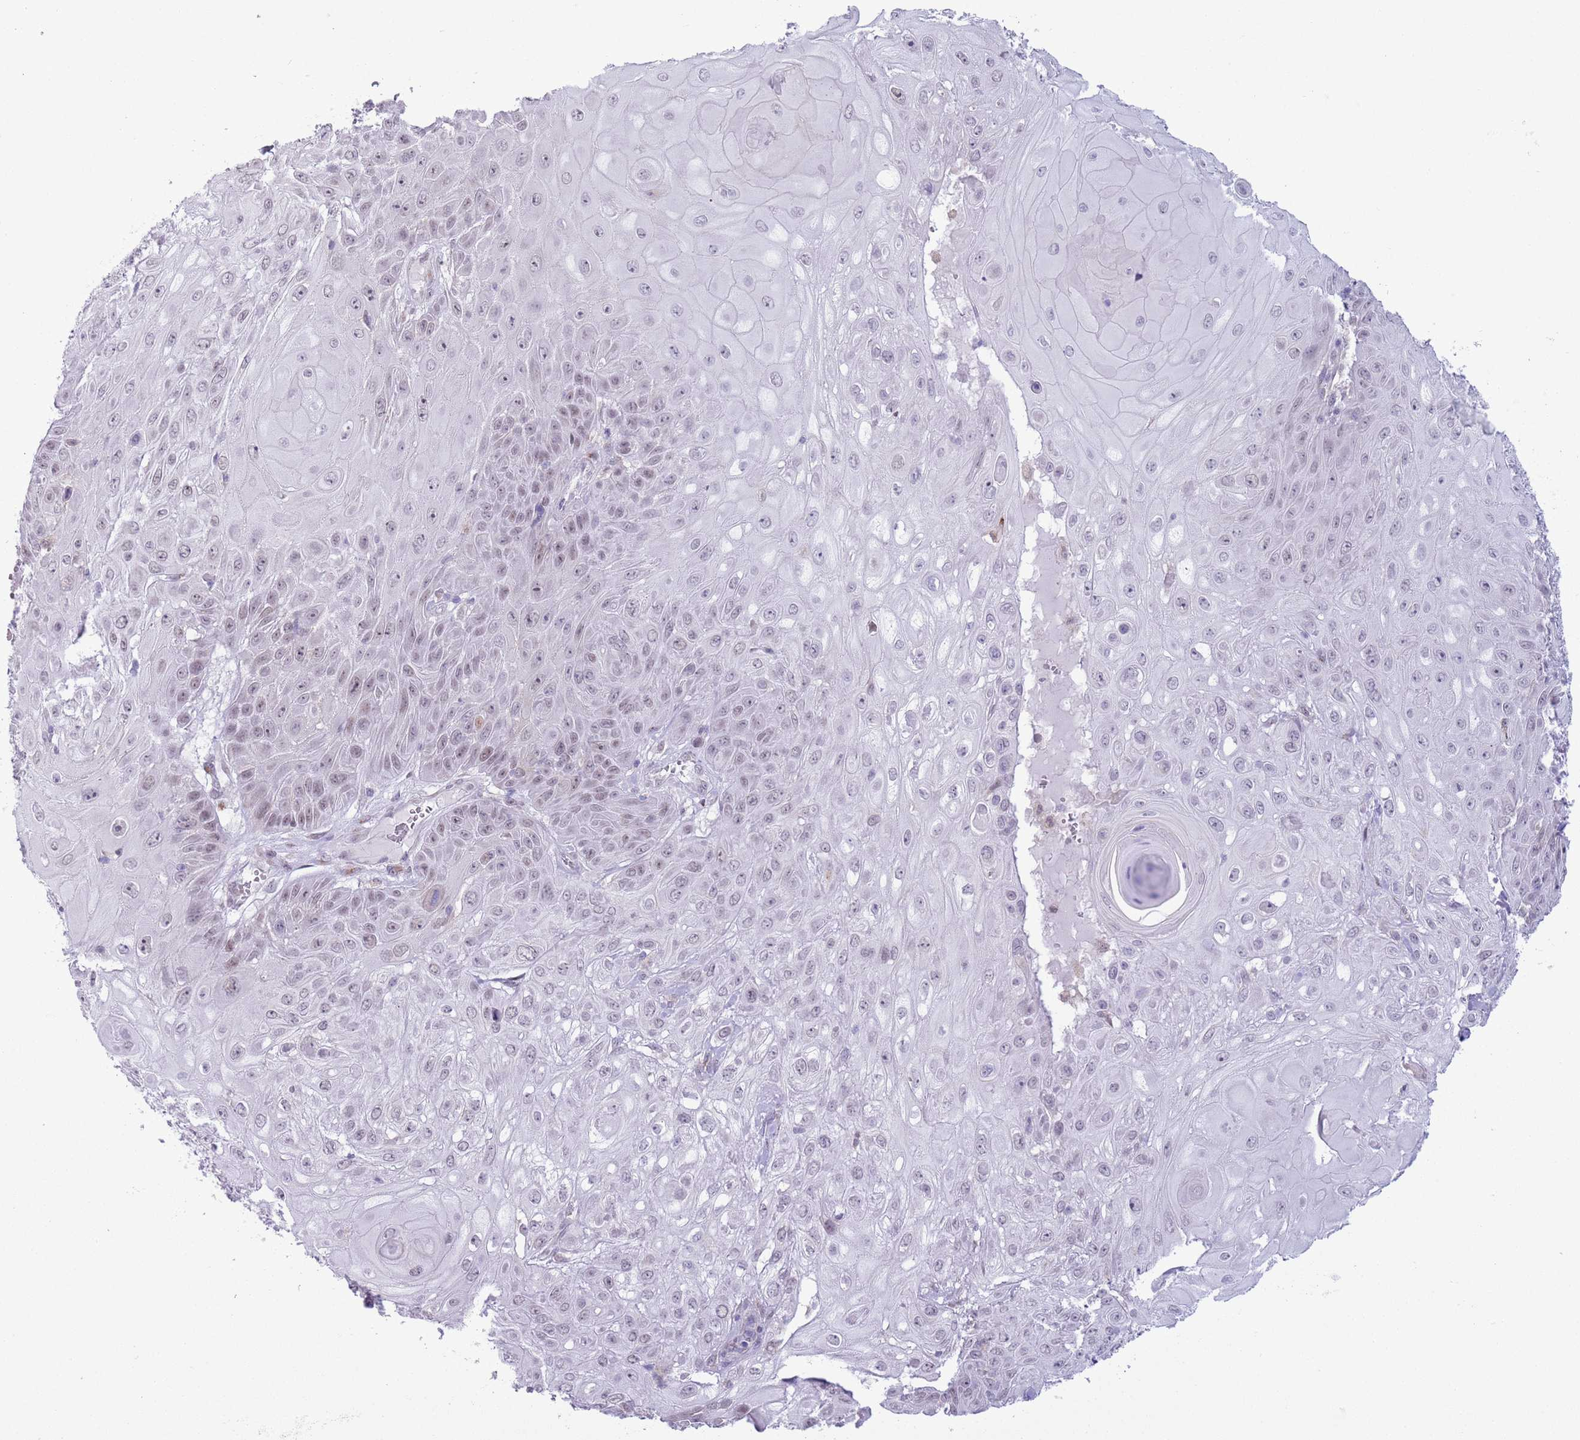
{"staining": {"intensity": "weak", "quantity": "<25%", "location": "nuclear"}, "tissue": "skin cancer", "cell_type": "Tumor cells", "image_type": "cancer", "snomed": [{"axis": "morphology", "description": "Normal tissue, NOS"}, {"axis": "morphology", "description": "Squamous cell carcinoma, NOS"}, {"axis": "topography", "description": "Skin"}, {"axis": "topography", "description": "Cartilage tissue"}], "caption": "High magnification brightfield microscopy of skin cancer (squamous cell carcinoma) stained with DAB (3,3'-diaminobenzidine) (brown) and counterstained with hematoxylin (blue): tumor cells show no significant staining. (DAB (3,3'-diaminobenzidine) IHC, high magnification).", "gene": "ZNF576", "patient": {"sex": "female", "age": 79}}